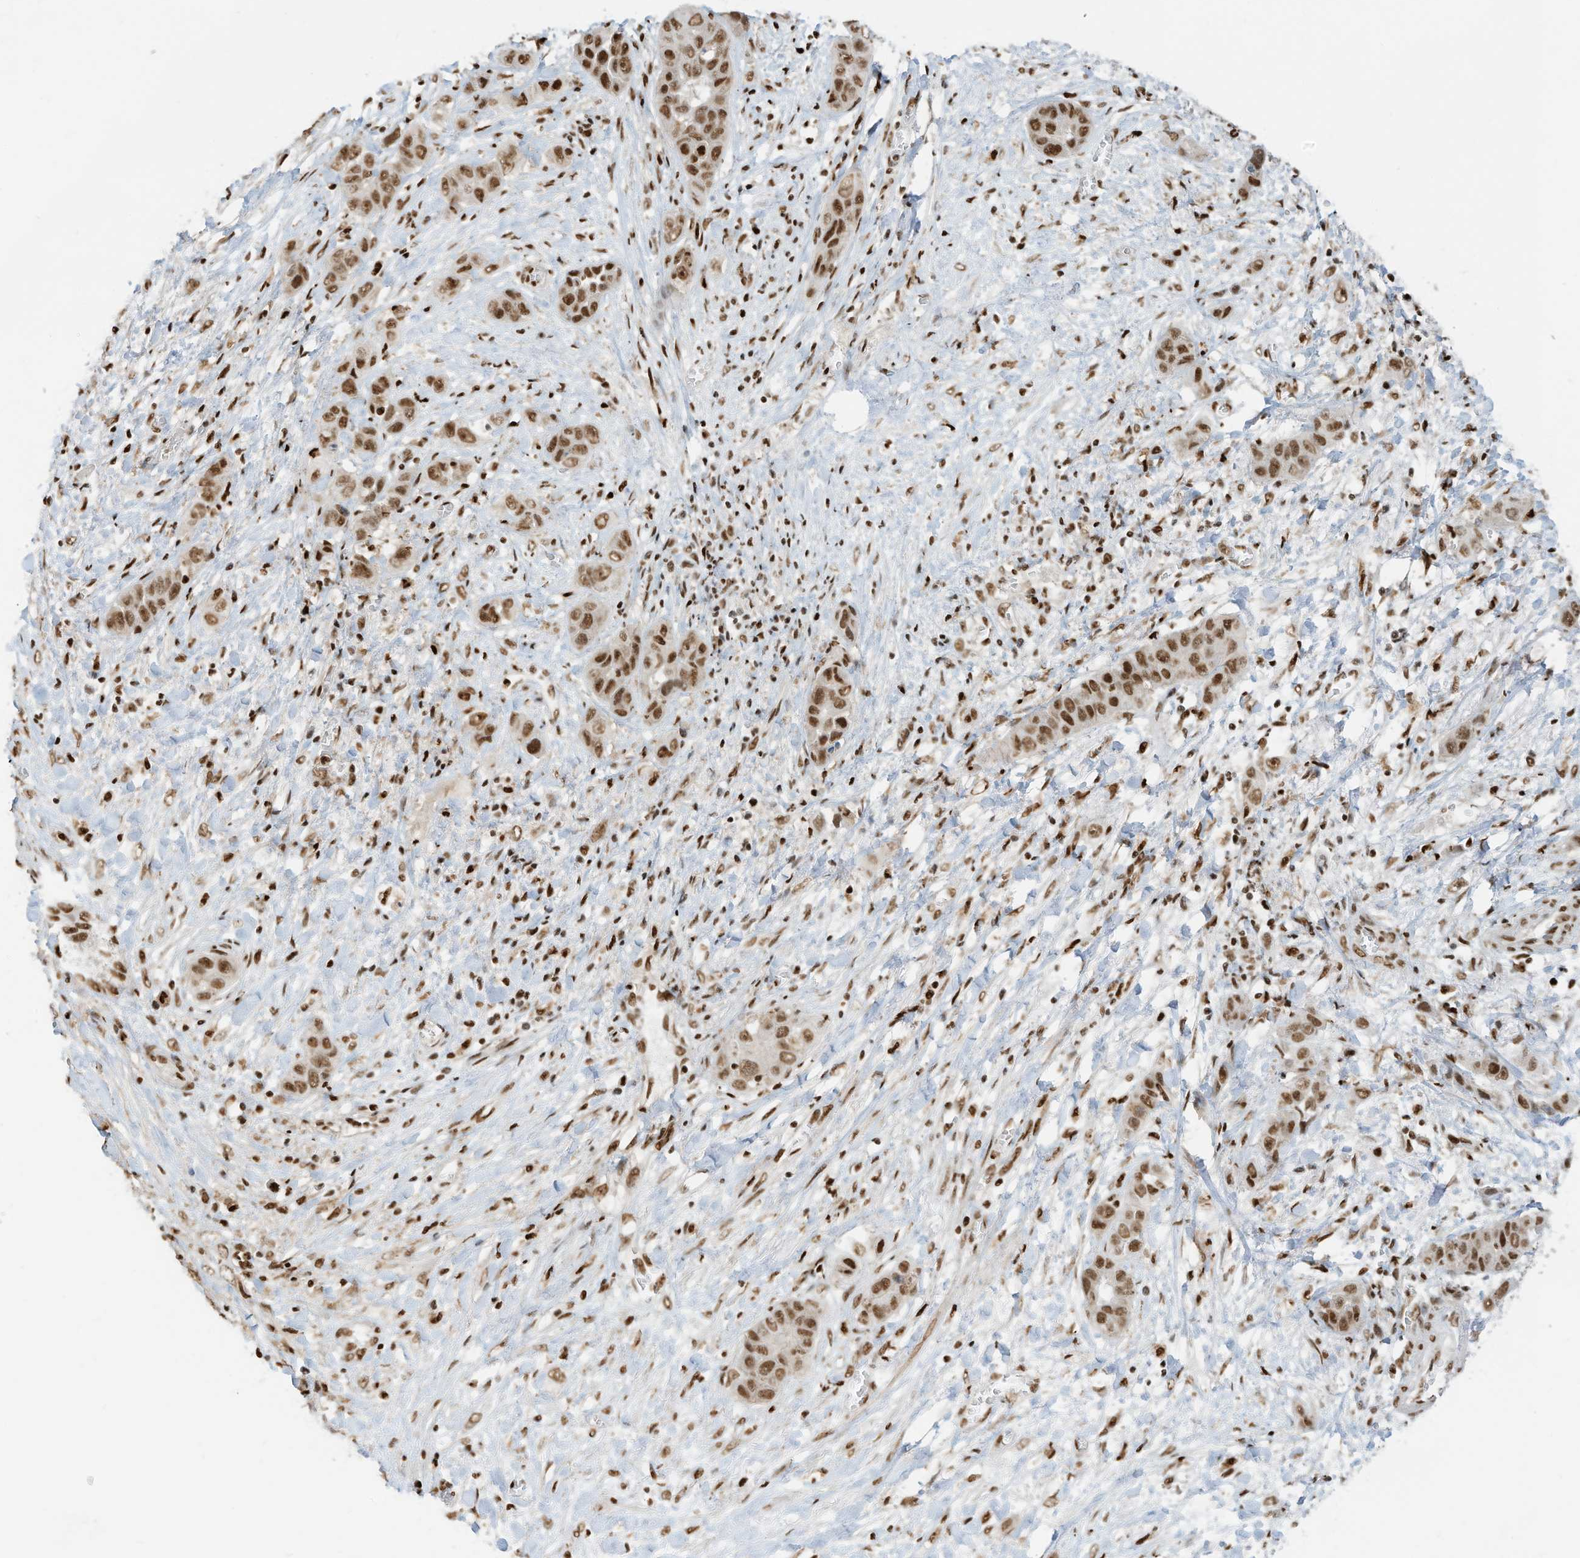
{"staining": {"intensity": "moderate", "quantity": ">75%", "location": "nuclear"}, "tissue": "liver cancer", "cell_type": "Tumor cells", "image_type": "cancer", "snomed": [{"axis": "morphology", "description": "Cholangiocarcinoma"}, {"axis": "topography", "description": "Liver"}], "caption": "Liver cholangiocarcinoma was stained to show a protein in brown. There is medium levels of moderate nuclear positivity in about >75% of tumor cells.", "gene": "SAMD15", "patient": {"sex": "female", "age": 52}}